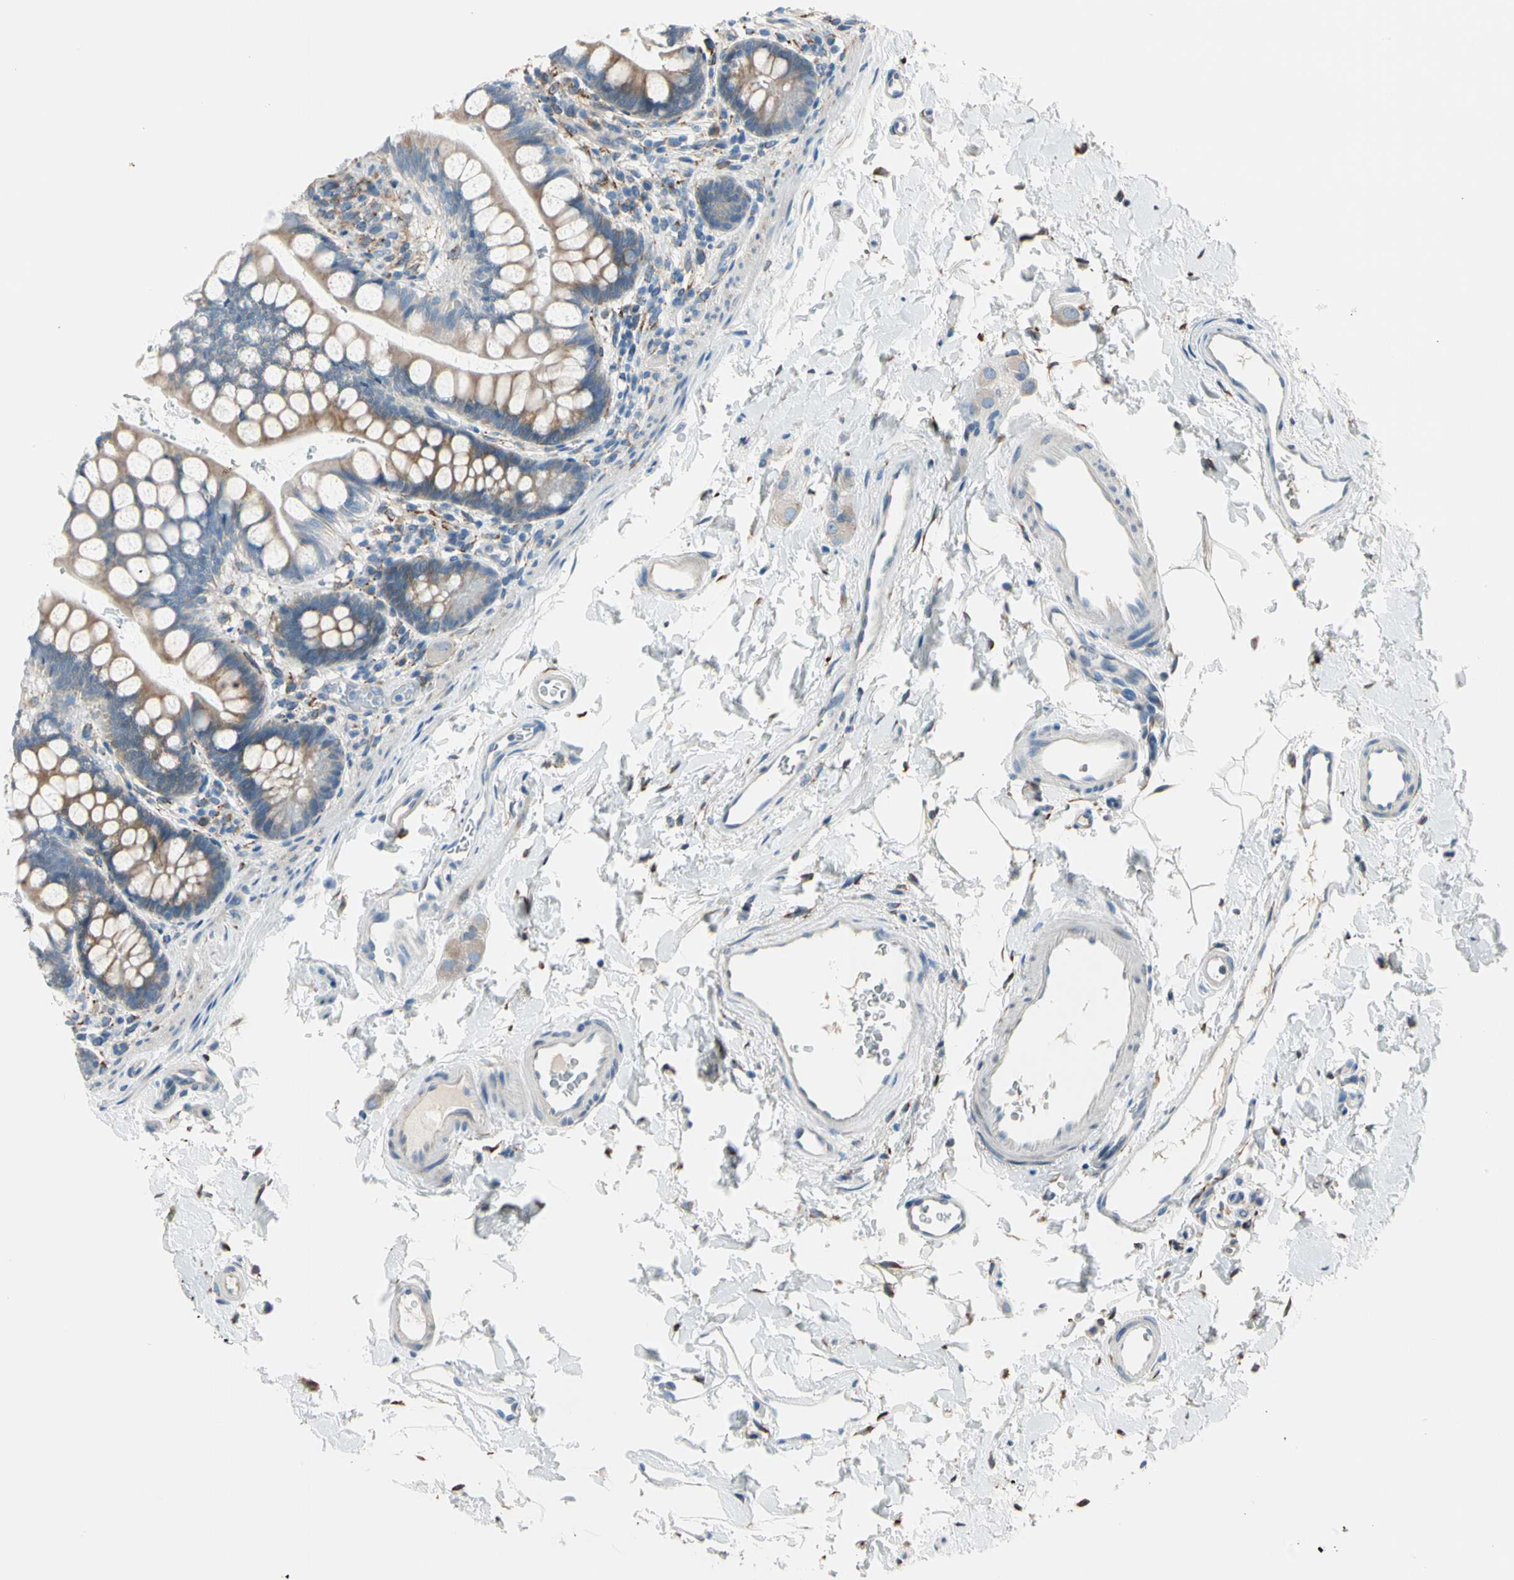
{"staining": {"intensity": "weak", "quantity": ">75%", "location": "cytoplasmic/membranous"}, "tissue": "small intestine", "cell_type": "Glandular cells", "image_type": "normal", "snomed": [{"axis": "morphology", "description": "Normal tissue, NOS"}, {"axis": "topography", "description": "Small intestine"}], "caption": "This photomicrograph demonstrates unremarkable small intestine stained with IHC to label a protein in brown. The cytoplasmic/membranous of glandular cells show weak positivity for the protein. Nuclei are counter-stained blue.", "gene": "LRPAP1", "patient": {"sex": "female", "age": 58}}